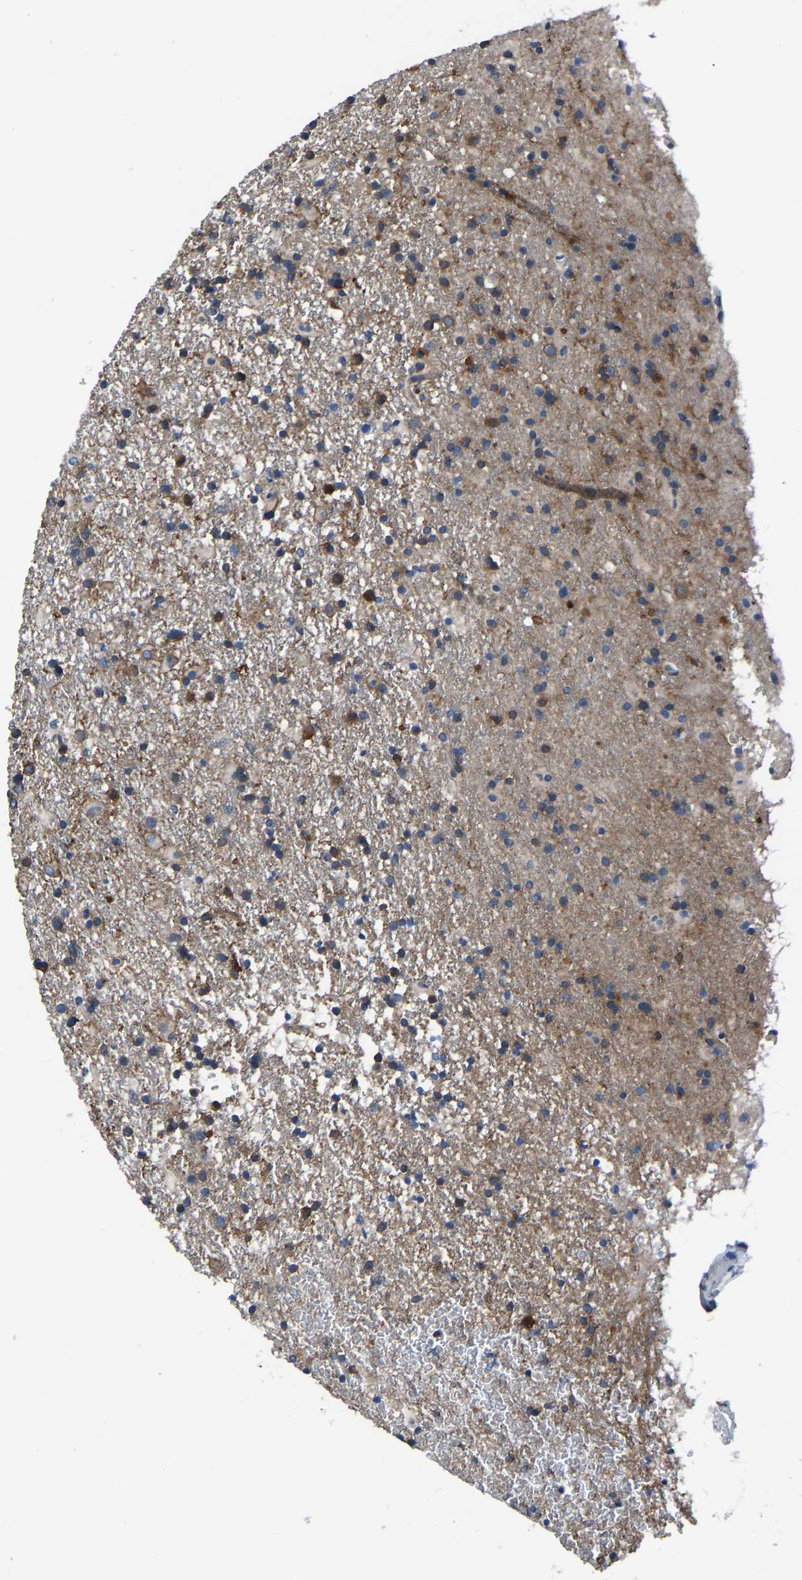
{"staining": {"intensity": "moderate", "quantity": "25%-75%", "location": "cytoplasmic/membranous"}, "tissue": "glioma", "cell_type": "Tumor cells", "image_type": "cancer", "snomed": [{"axis": "morphology", "description": "Glioma, malignant, Low grade"}, {"axis": "topography", "description": "Brain"}], "caption": "Glioma tissue exhibits moderate cytoplasmic/membranous staining in about 25%-75% of tumor cells (IHC, brightfield microscopy, high magnification).", "gene": "PRKAR1A", "patient": {"sex": "male", "age": 65}}